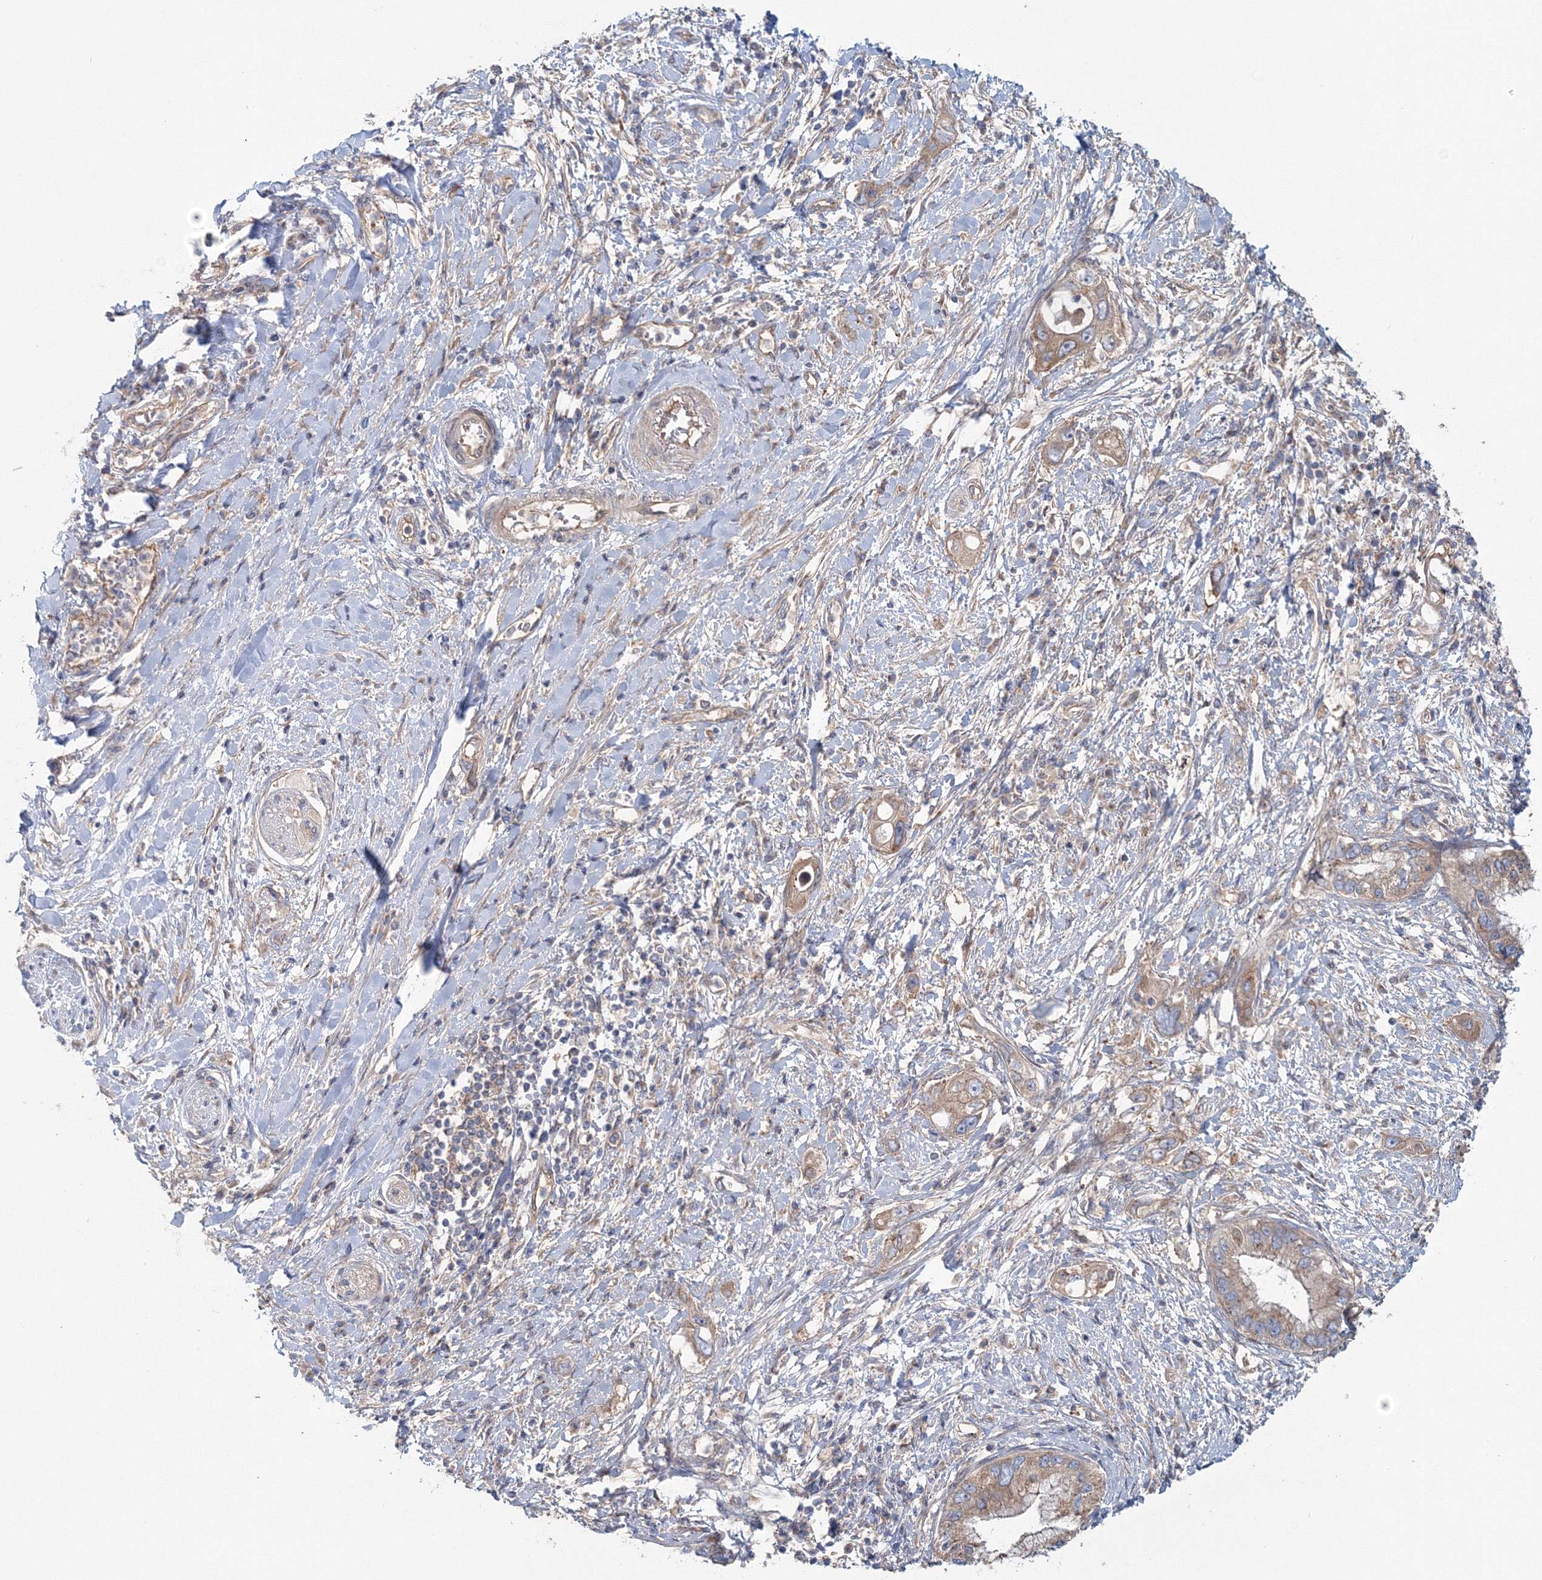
{"staining": {"intensity": "moderate", "quantity": ">75%", "location": "cytoplasmic/membranous"}, "tissue": "pancreatic cancer", "cell_type": "Tumor cells", "image_type": "cancer", "snomed": [{"axis": "morphology", "description": "Inflammation, NOS"}, {"axis": "morphology", "description": "Adenocarcinoma, NOS"}, {"axis": "topography", "description": "Pancreas"}], "caption": "IHC histopathology image of human pancreatic adenocarcinoma stained for a protein (brown), which reveals medium levels of moderate cytoplasmic/membranous expression in approximately >75% of tumor cells.", "gene": "EXOC1", "patient": {"sex": "female", "age": 56}}